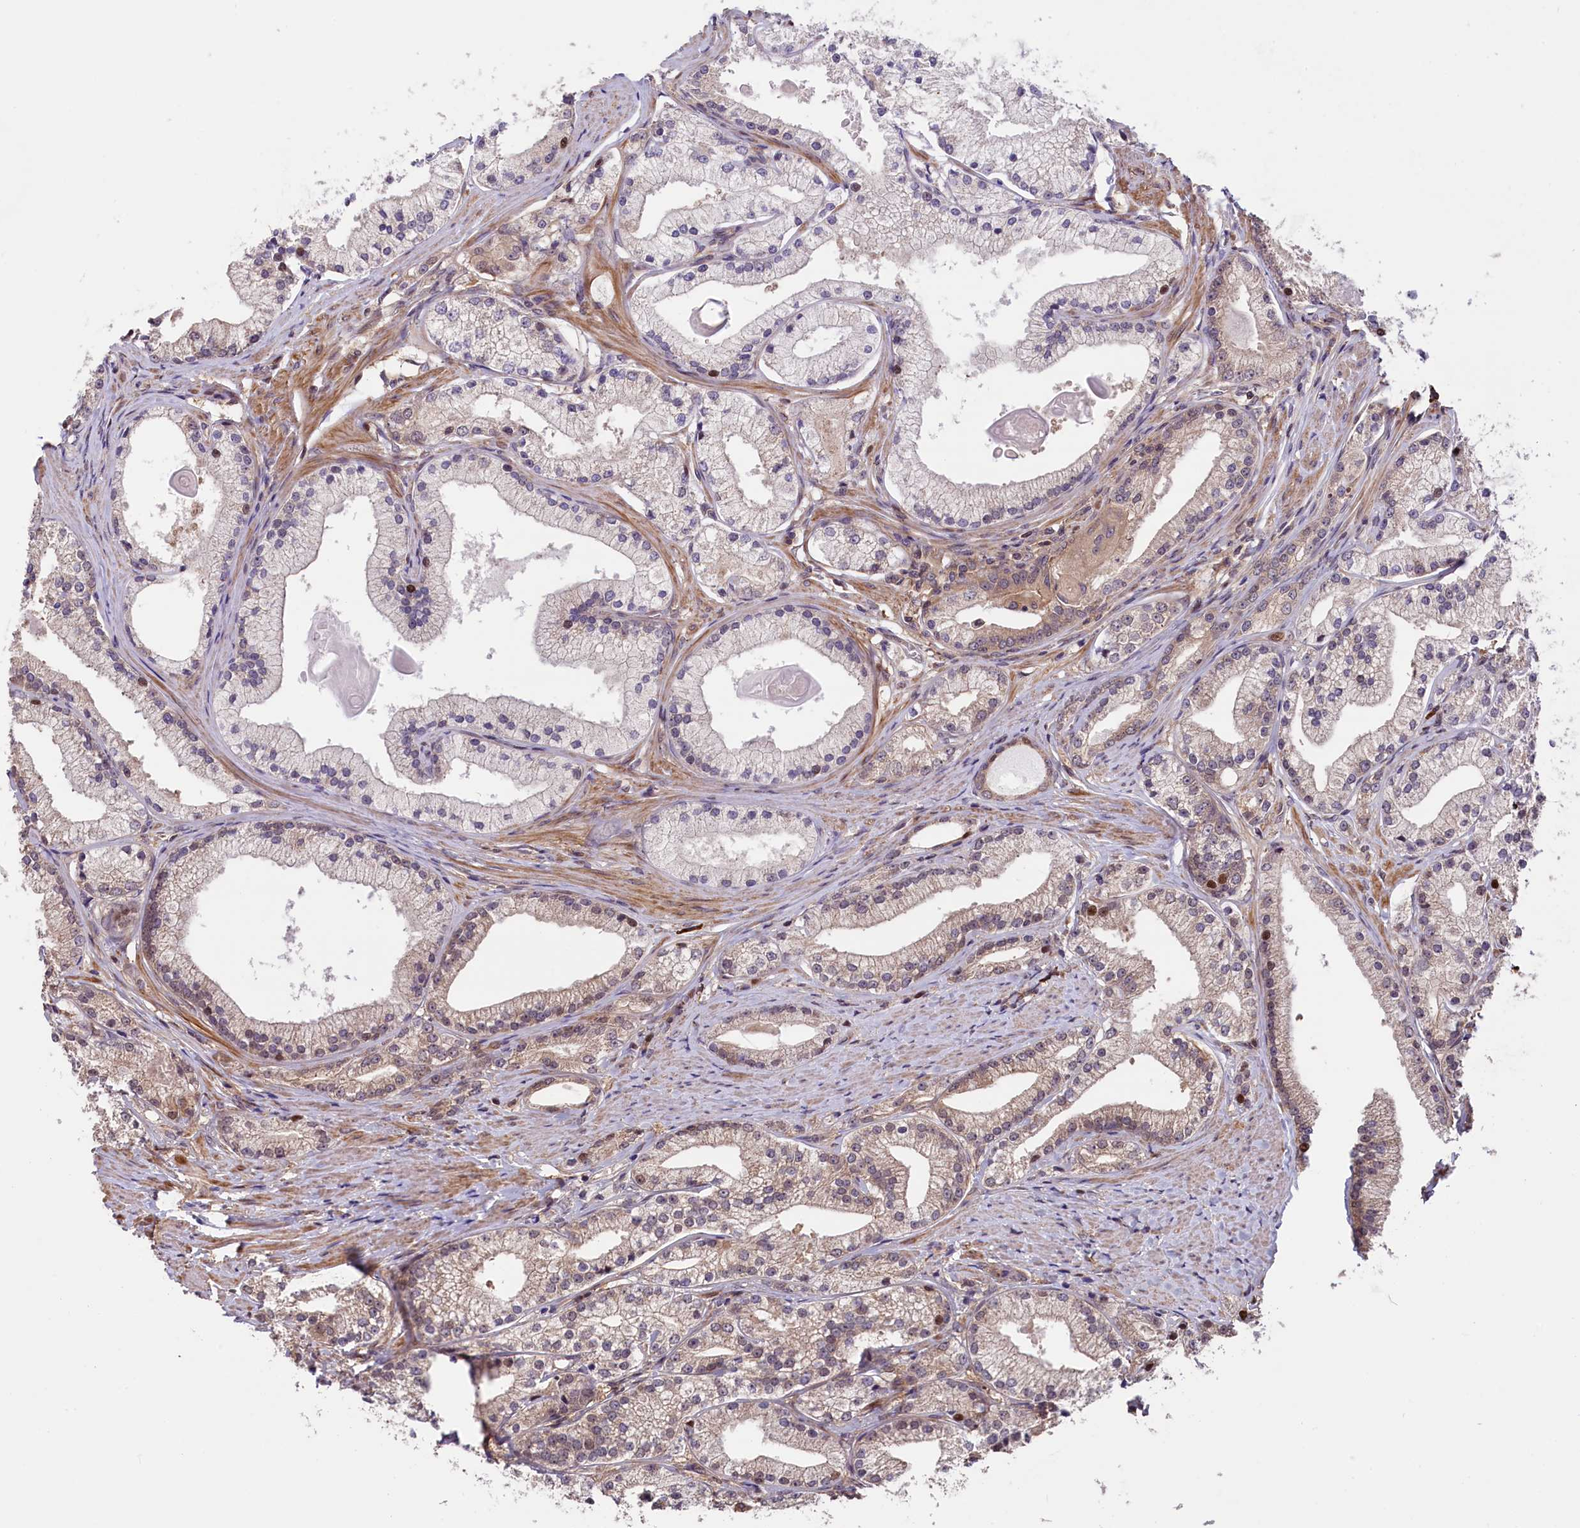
{"staining": {"intensity": "weak", "quantity": "25%-75%", "location": "cytoplasmic/membranous,nuclear"}, "tissue": "prostate cancer", "cell_type": "Tumor cells", "image_type": "cancer", "snomed": [{"axis": "morphology", "description": "Adenocarcinoma, Low grade"}, {"axis": "topography", "description": "Prostate"}], "caption": "This photomicrograph reveals immunohistochemistry staining of prostate cancer (low-grade adenocarcinoma), with low weak cytoplasmic/membranous and nuclear expression in approximately 25%-75% of tumor cells.", "gene": "RIC8A", "patient": {"sex": "male", "age": 57}}